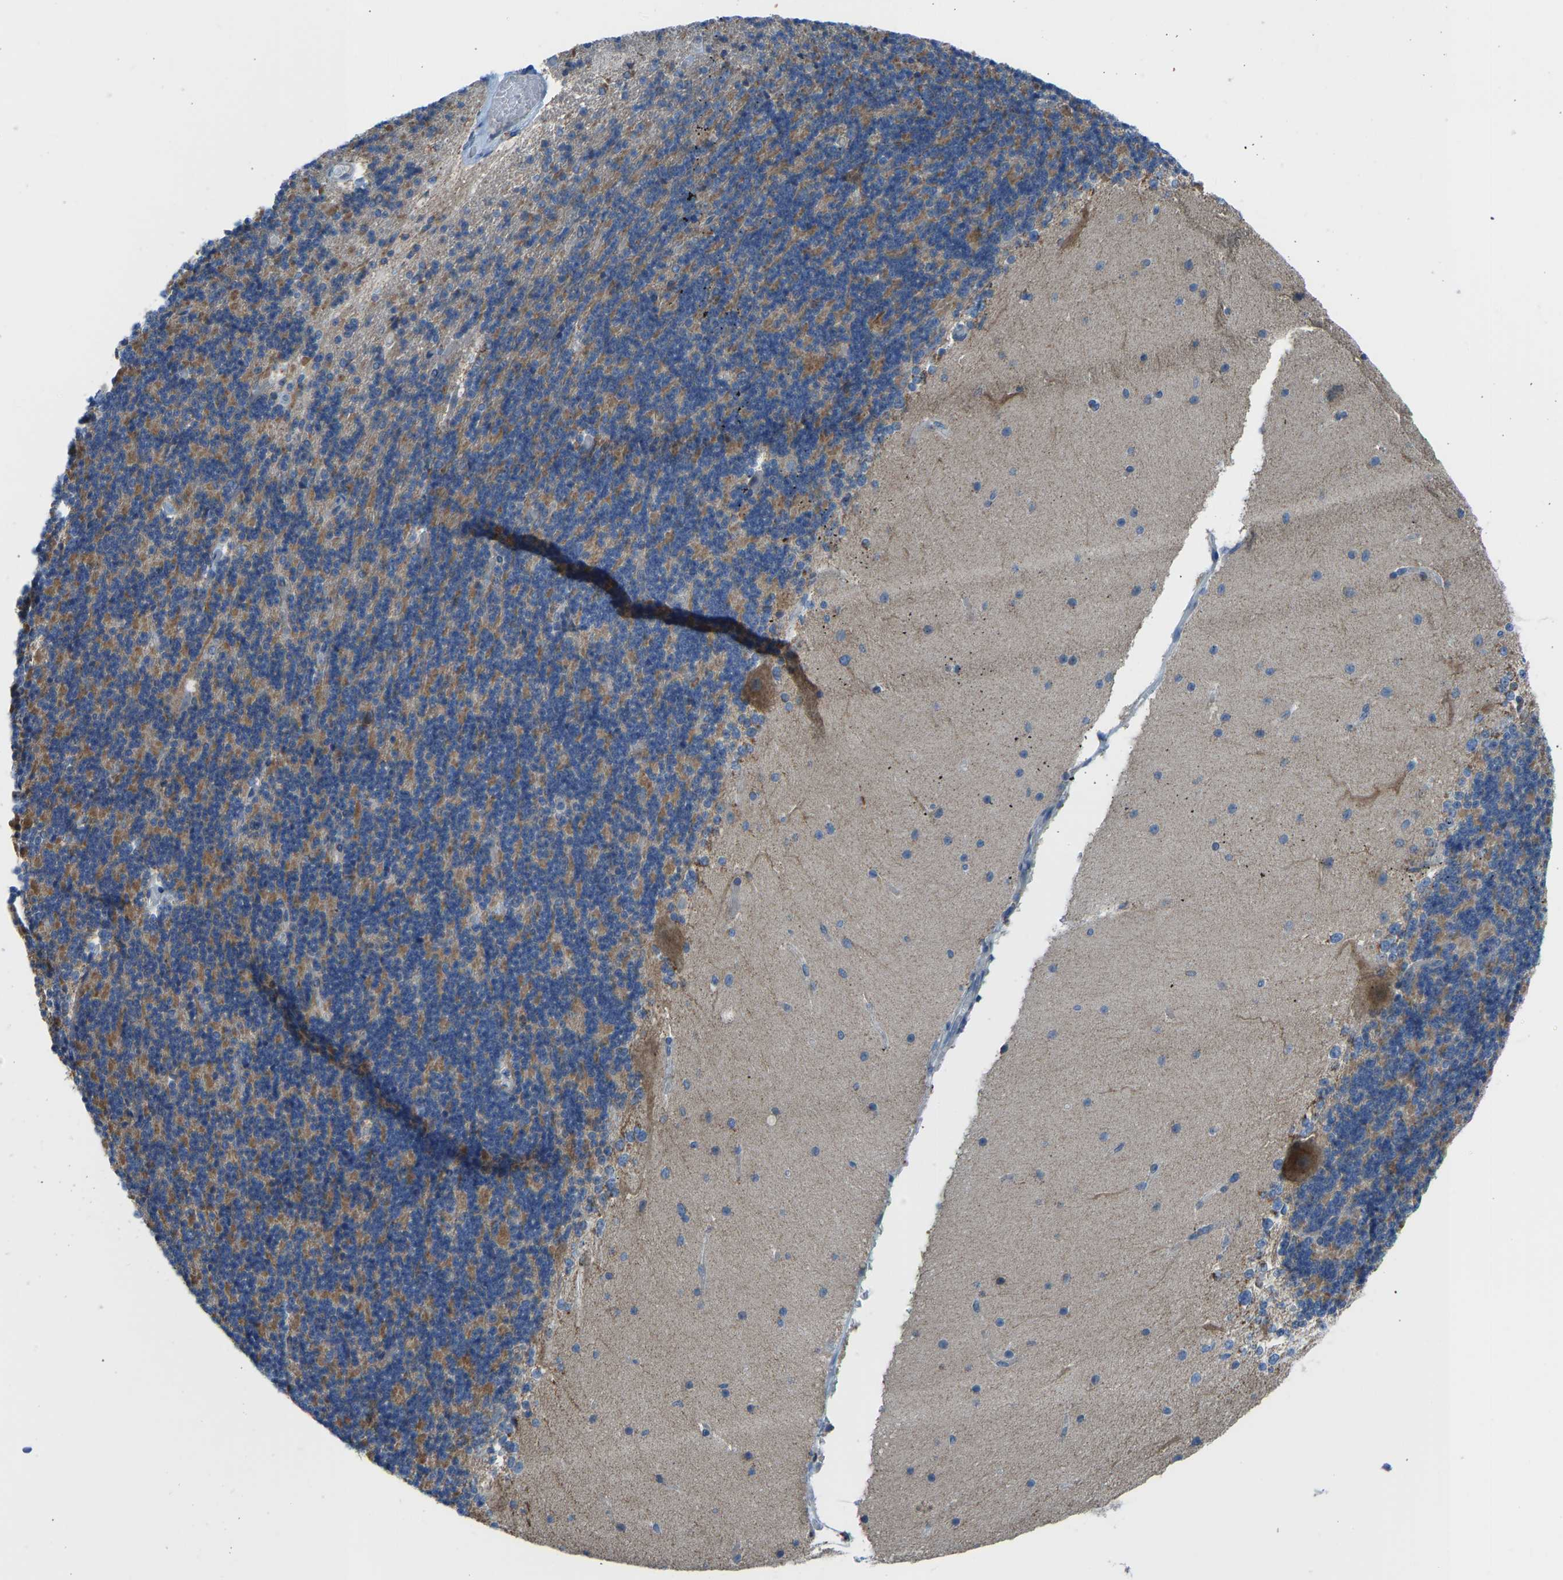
{"staining": {"intensity": "moderate", "quantity": "25%-75%", "location": "cytoplasmic/membranous"}, "tissue": "cerebellum", "cell_type": "Cells in granular layer", "image_type": "normal", "snomed": [{"axis": "morphology", "description": "Normal tissue, NOS"}, {"axis": "topography", "description": "Cerebellum"}], "caption": "A high-resolution micrograph shows IHC staining of normal cerebellum, which exhibits moderate cytoplasmic/membranous staining in approximately 25%-75% of cells in granular layer. The staining was performed using DAB (3,3'-diaminobenzidine) to visualize the protein expression in brown, while the nuclei were stained in blue with hematoxylin (Magnification: 20x).", "gene": "SMIM20", "patient": {"sex": "female", "age": 19}}